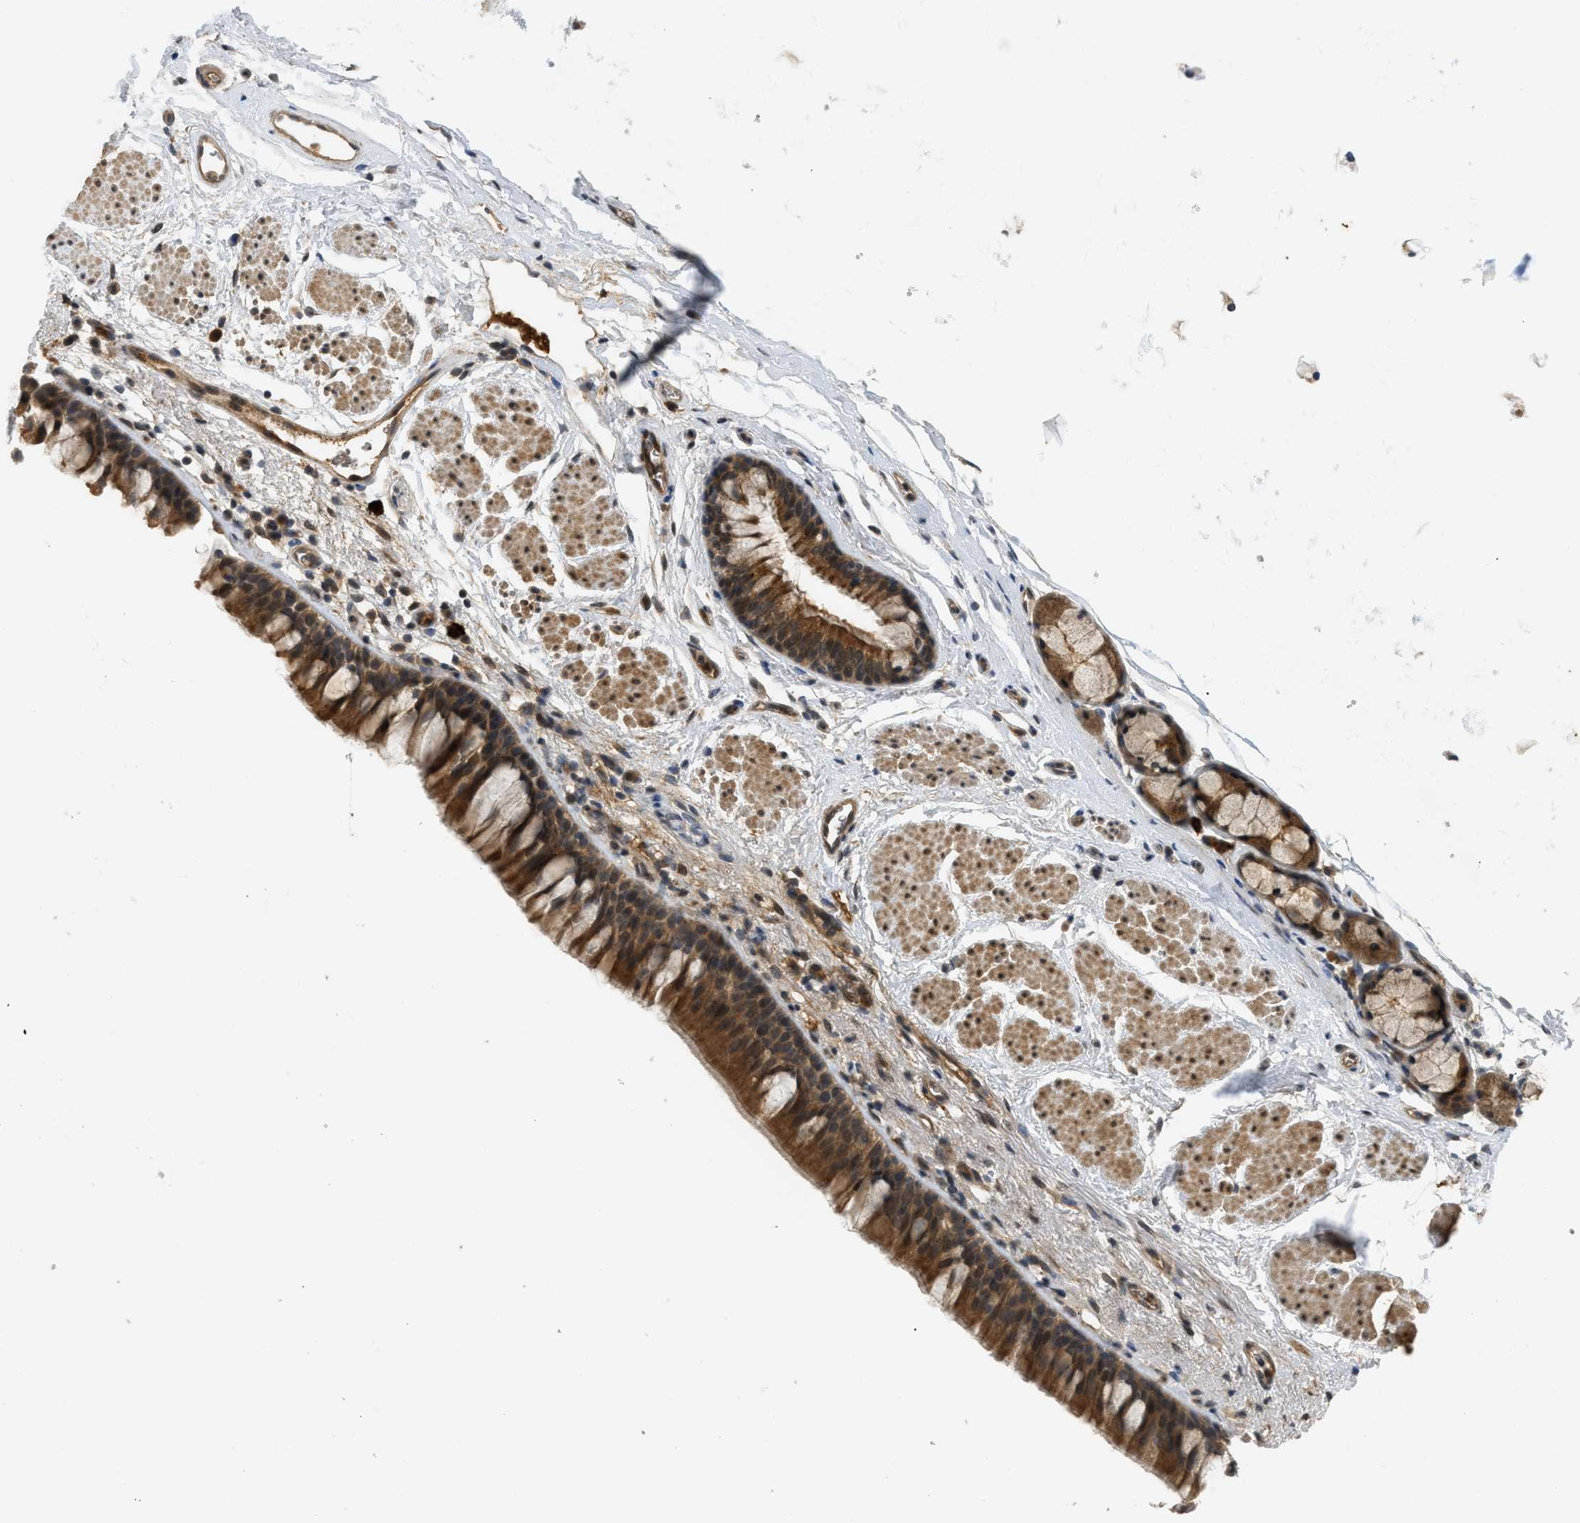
{"staining": {"intensity": "strong", "quantity": ">75%", "location": "cytoplasmic/membranous"}, "tissue": "bronchus", "cell_type": "Respiratory epithelial cells", "image_type": "normal", "snomed": [{"axis": "morphology", "description": "Normal tissue, NOS"}, {"axis": "topography", "description": "Cartilage tissue"}, {"axis": "topography", "description": "Bronchus"}], "caption": "Protein analysis of normal bronchus shows strong cytoplasmic/membranous positivity in approximately >75% of respiratory epithelial cells. (DAB (3,3'-diaminobenzidine) = brown stain, brightfield microscopy at high magnification).", "gene": "ADCY8", "patient": {"sex": "female", "age": 53}}